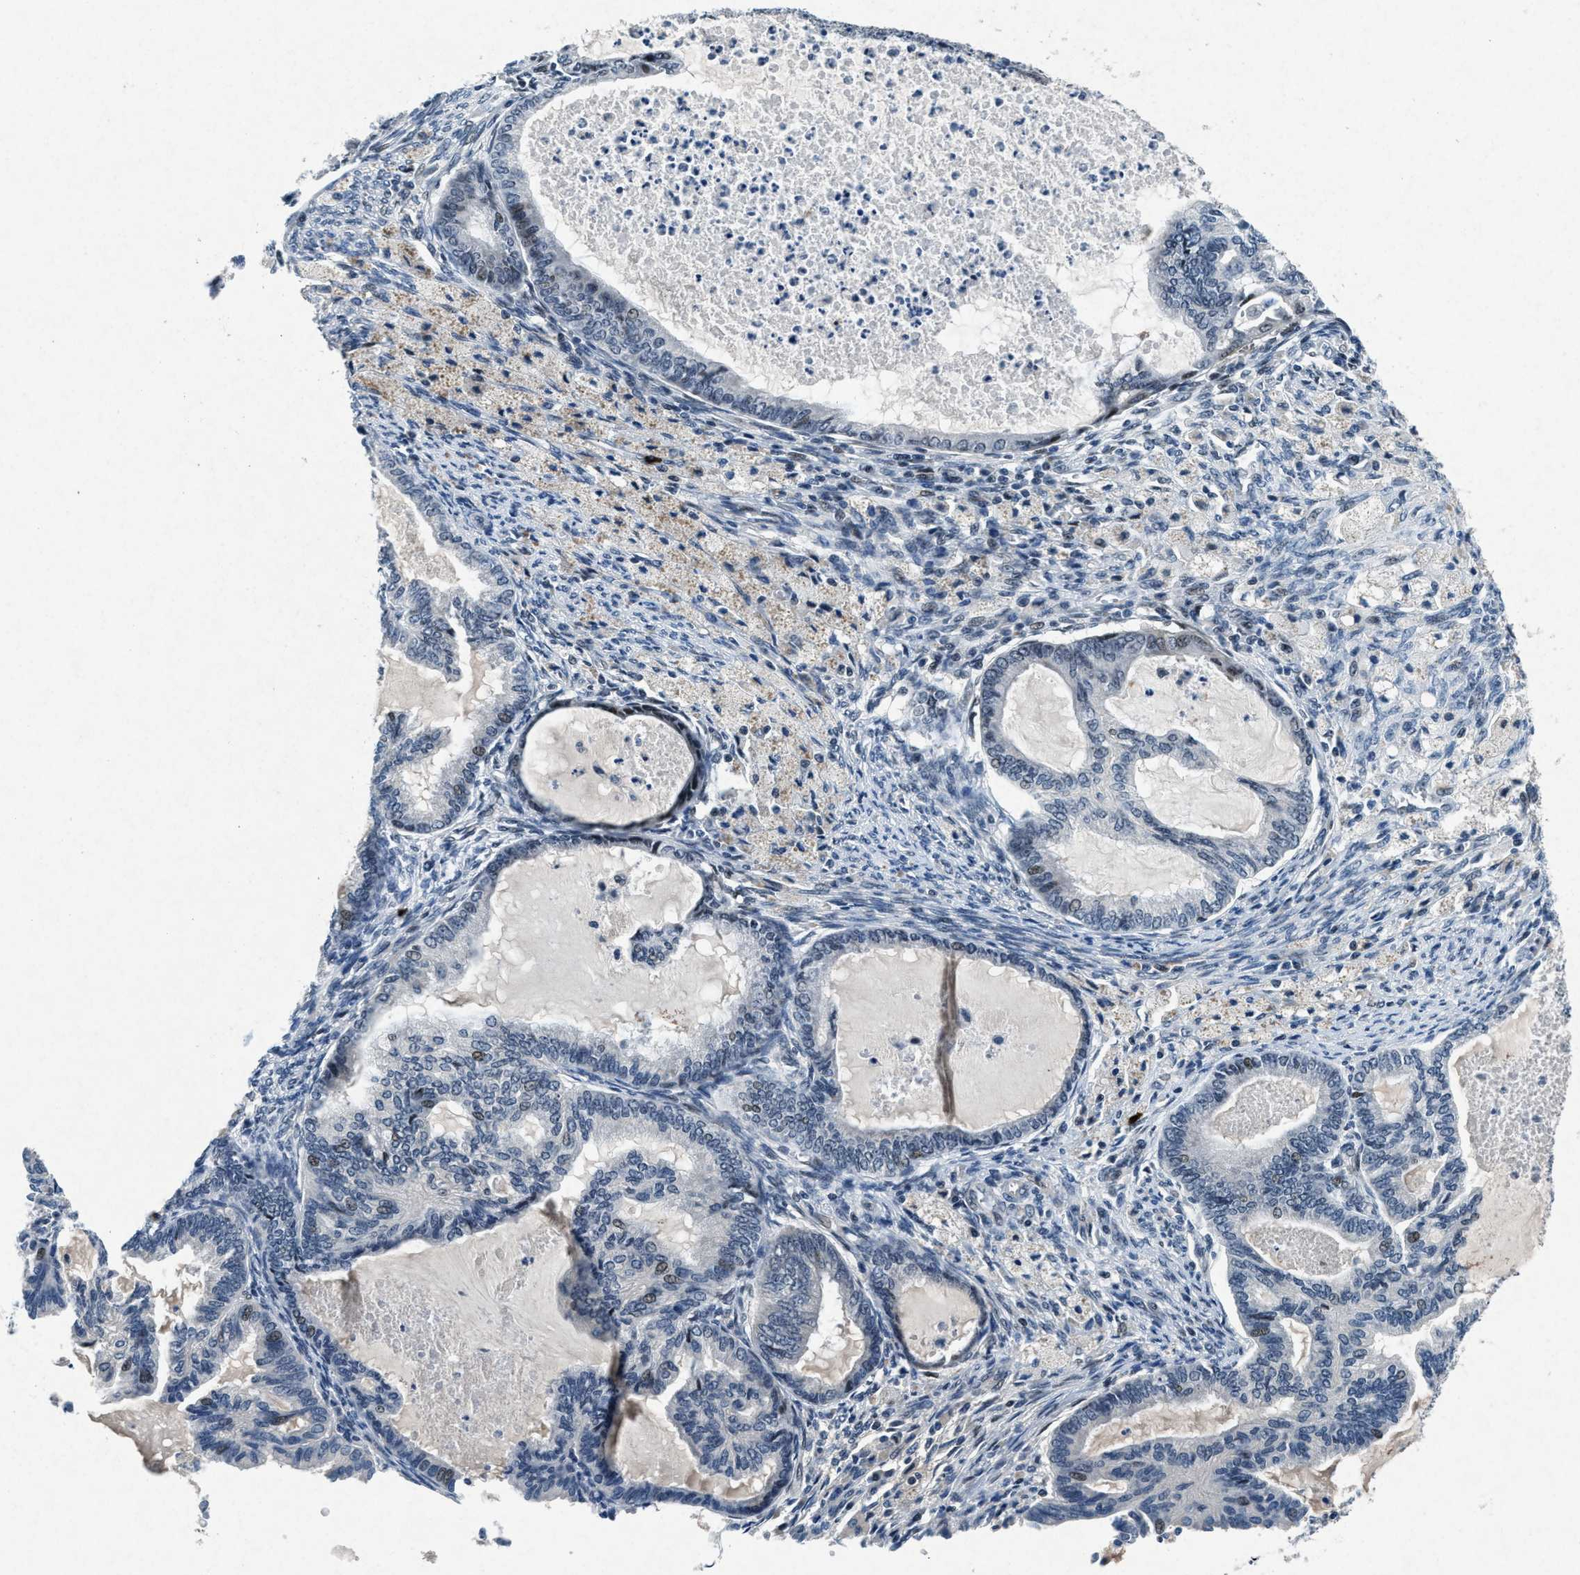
{"staining": {"intensity": "negative", "quantity": "none", "location": "none"}, "tissue": "cervical cancer", "cell_type": "Tumor cells", "image_type": "cancer", "snomed": [{"axis": "morphology", "description": "Normal tissue, NOS"}, {"axis": "morphology", "description": "Adenocarcinoma, NOS"}, {"axis": "topography", "description": "Cervix"}, {"axis": "topography", "description": "Endometrium"}], "caption": "This is an immunohistochemistry micrograph of human cervical cancer. There is no expression in tumor cells.", "gene": "PHLDA1", "patient": {"sex": "female", "age": 86}}